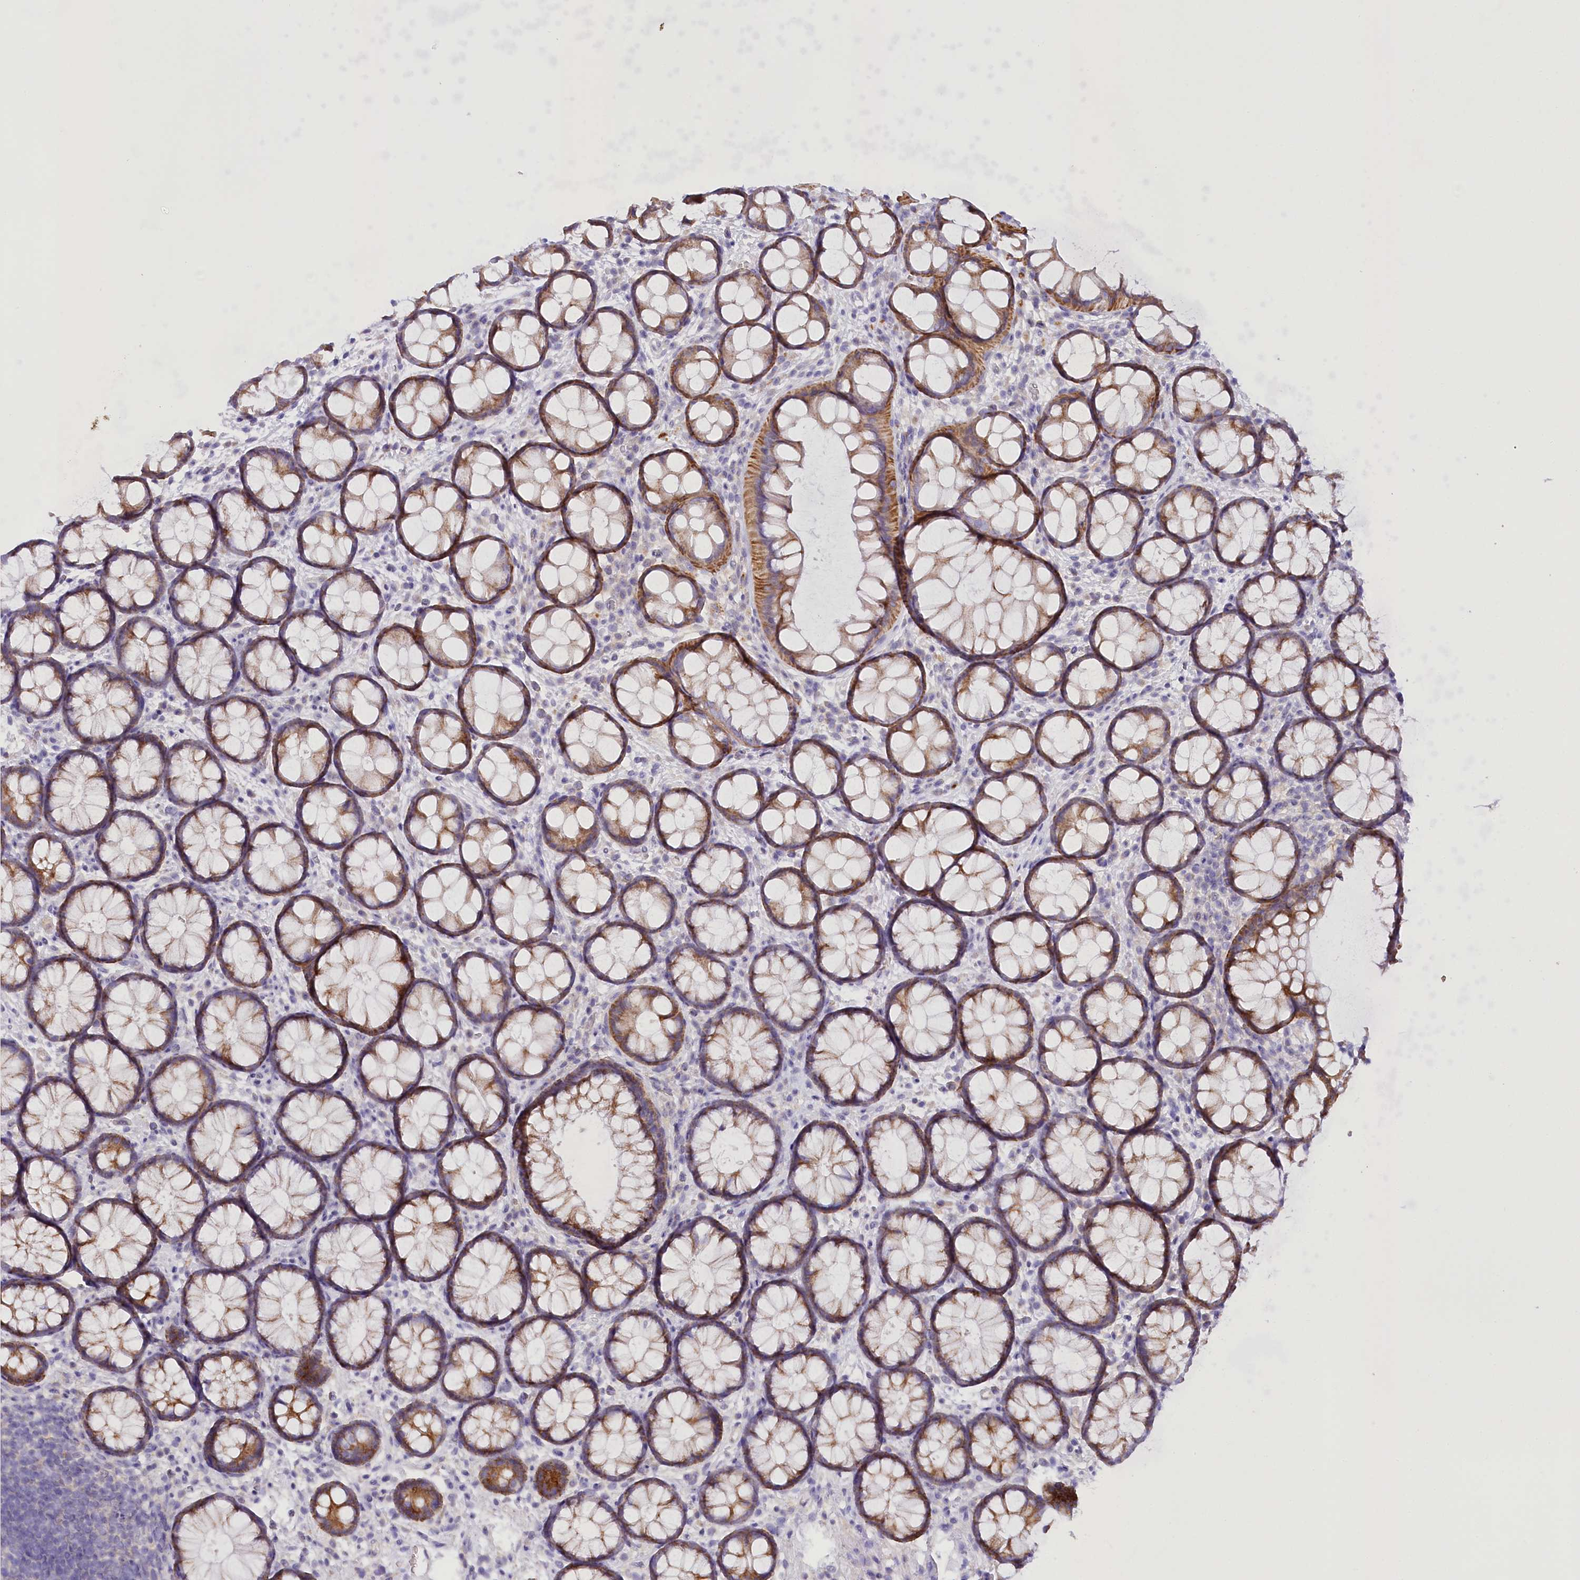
{"staining": {"intensity": "weak", "quantity": "25%-75%", "location": "cytoplasmic/membranous"}, "tissue": "colon", "cell_type": "Endothelial cells", "image_type": "normal", "snomed": [{"axis": "morphology", "description": "Normal tissue, NOS"}, {"axis": "topography", "description": "Colon"}], "caption": "This histopathology image displays immunohistochemistry staining of benign colon, with low weak cytoplasmic/membranous positivity in approximately 25%-75% of endothelial cells.", "gene": "DCUN1D1", "patient": {"sex": "female", "age": 82}}